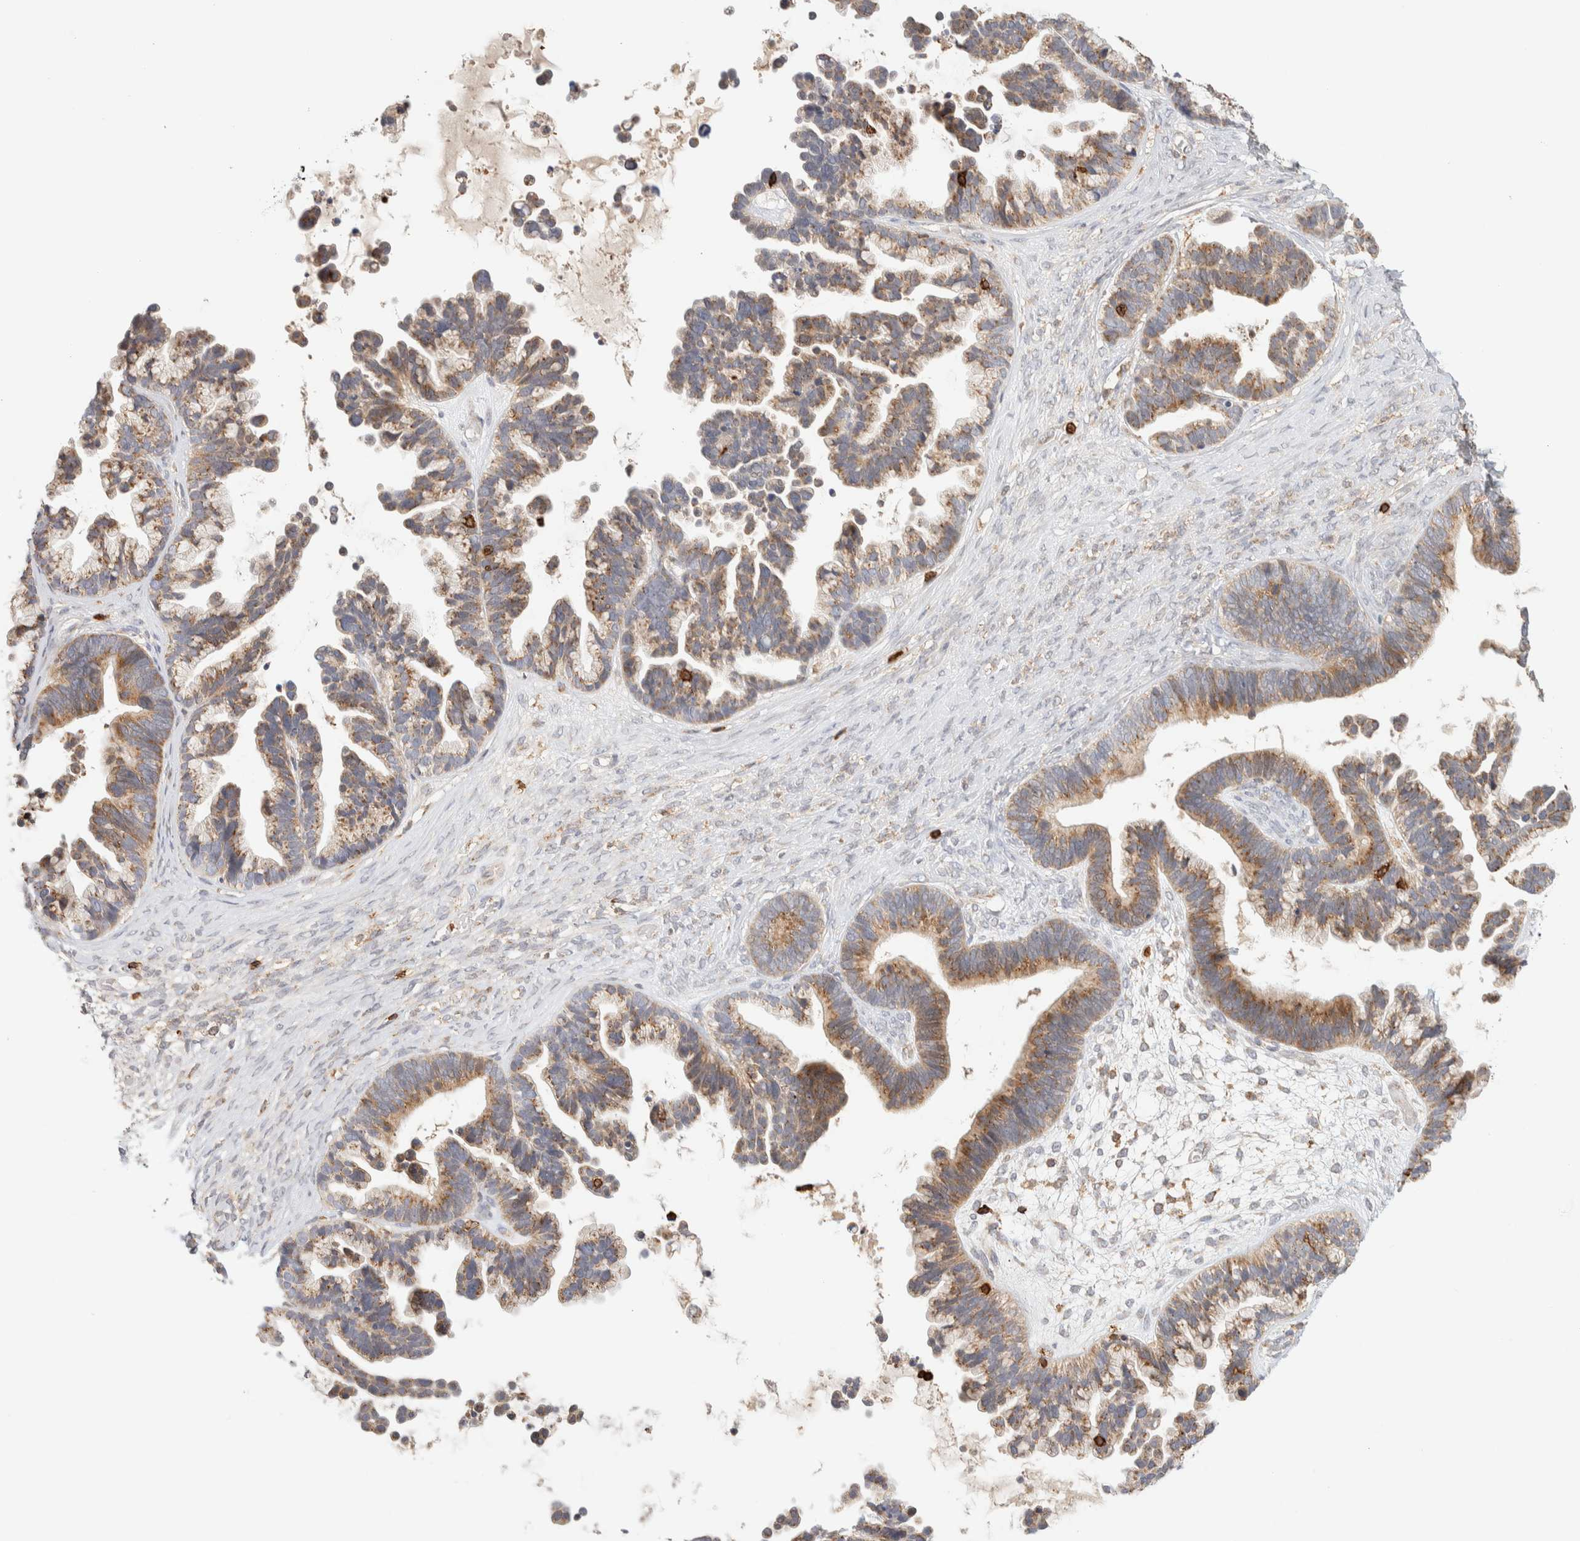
{"staining": {"intensity": "moderate", "quantity": ">75%", "location": "cytoplasmic/membranous"}, "tissue": "ovarian cancer", "cell_type": "Tumor cells", "image_type": "cancer", "snomed": [{"axis": "morphology", "description": "Cystadenocarcinoma, serous, NOS"}, {"axis": "topography", "description": "Ovary"}], "caption": "Immunohistochemical staining of human ovarian cancer reveals moderate cytoplasmic/membranous protein positivity in approximately >75% of tumor cells.", "gene": "RUNDC1", "patient": {"sex": "female", "age": 56}}